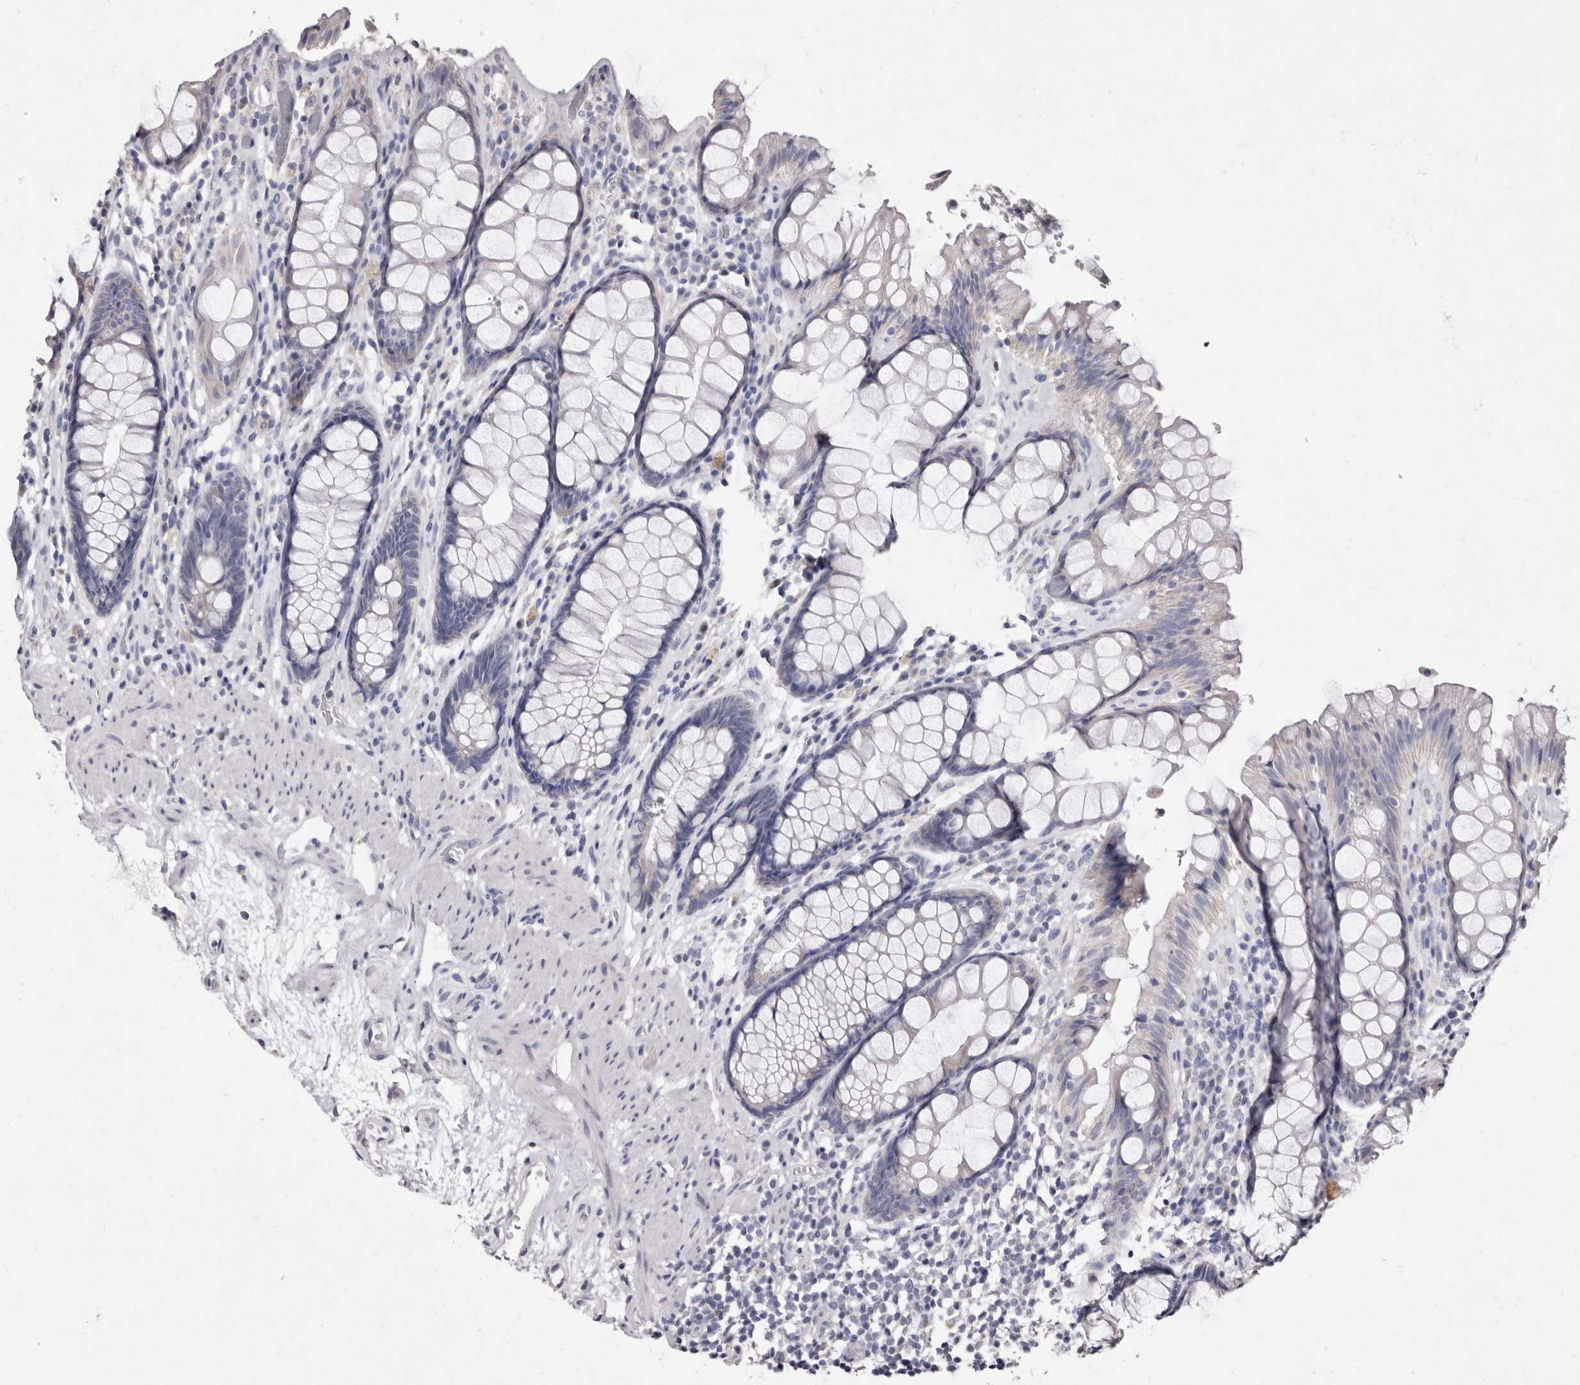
{"staining": {"intensity": "weak", "quantity": "<25%", "location": "cytoplasmic/membranous"}, "tissue": "rectum", "cell_type": "Glandular cells", "image_type": "normal", "snomed": [{"axis": "morphology", "description": "Normal tissue, NOS"}, {"axis": "topography", "description": "Rectum"}], "caption": "A histopathology image of human rectum is negative for staining in glandular cells. (DAB (3,3'-diaminobenzidine) IHC with hematoxylin counter stain).", "gene": "CYP2E1", "patient": {"sex": "male", "age": 64}}